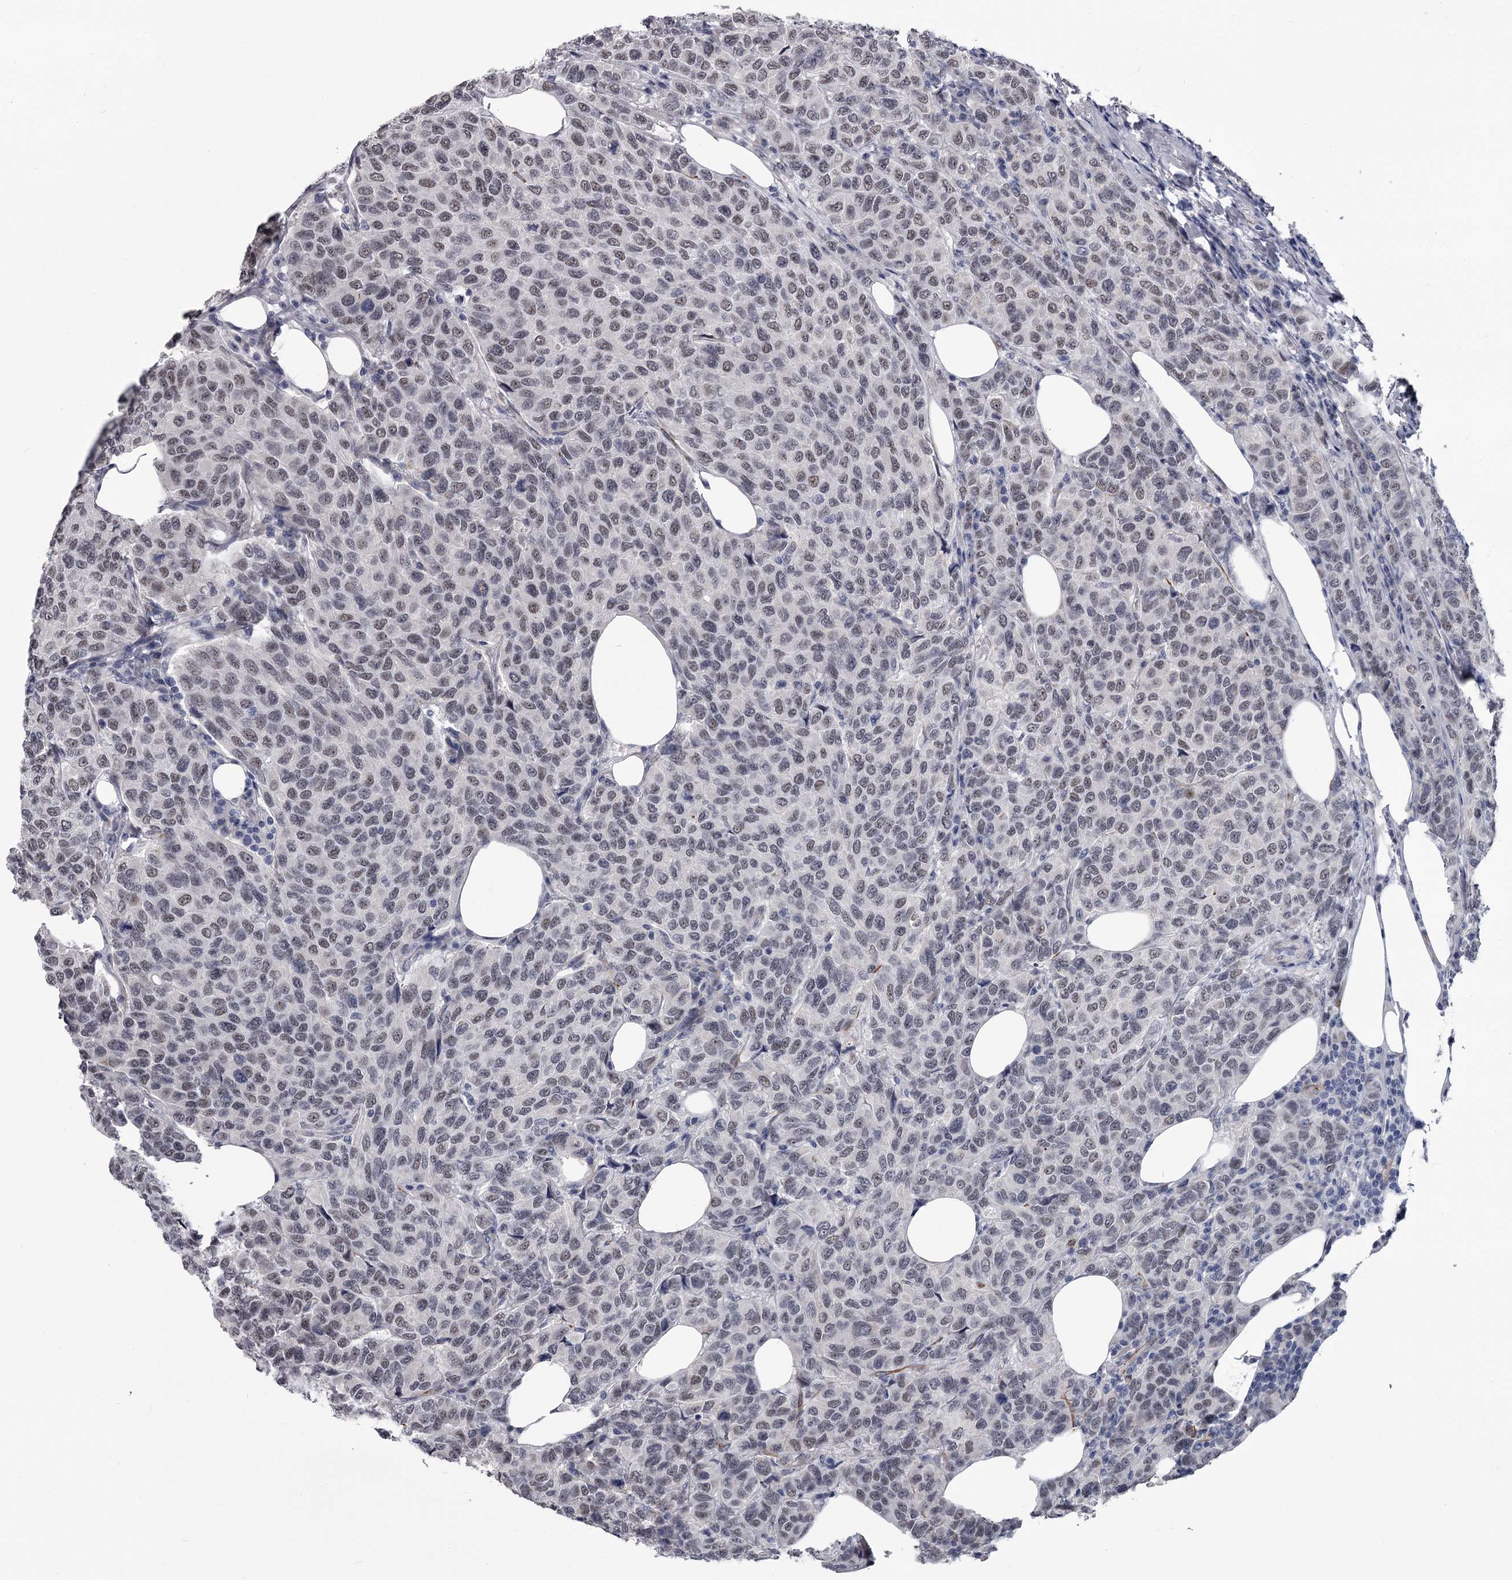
{"staining": {"intensity": "weak", "quantity": "25%-75%", "location": "nuclear"}, "tissue": "breast cancer", "cell_type": "Tumor cells", "image_type": "cancer", "snomed": [{"axis": "morphology", "description": "Duct carcinoma"}, {"axis": "topography", "description": "Breast"}], "caption": "Breast intraductal carcinoma tissue displays weak nuclear expression in approximately 25%-75% of tumor cells, visualized by immunohistochemistry. The protein is shown in brown color, while the nuclei are stained blue.", "gene": "PRPF40B", "patient": {"sex": "female", "age": 55}}